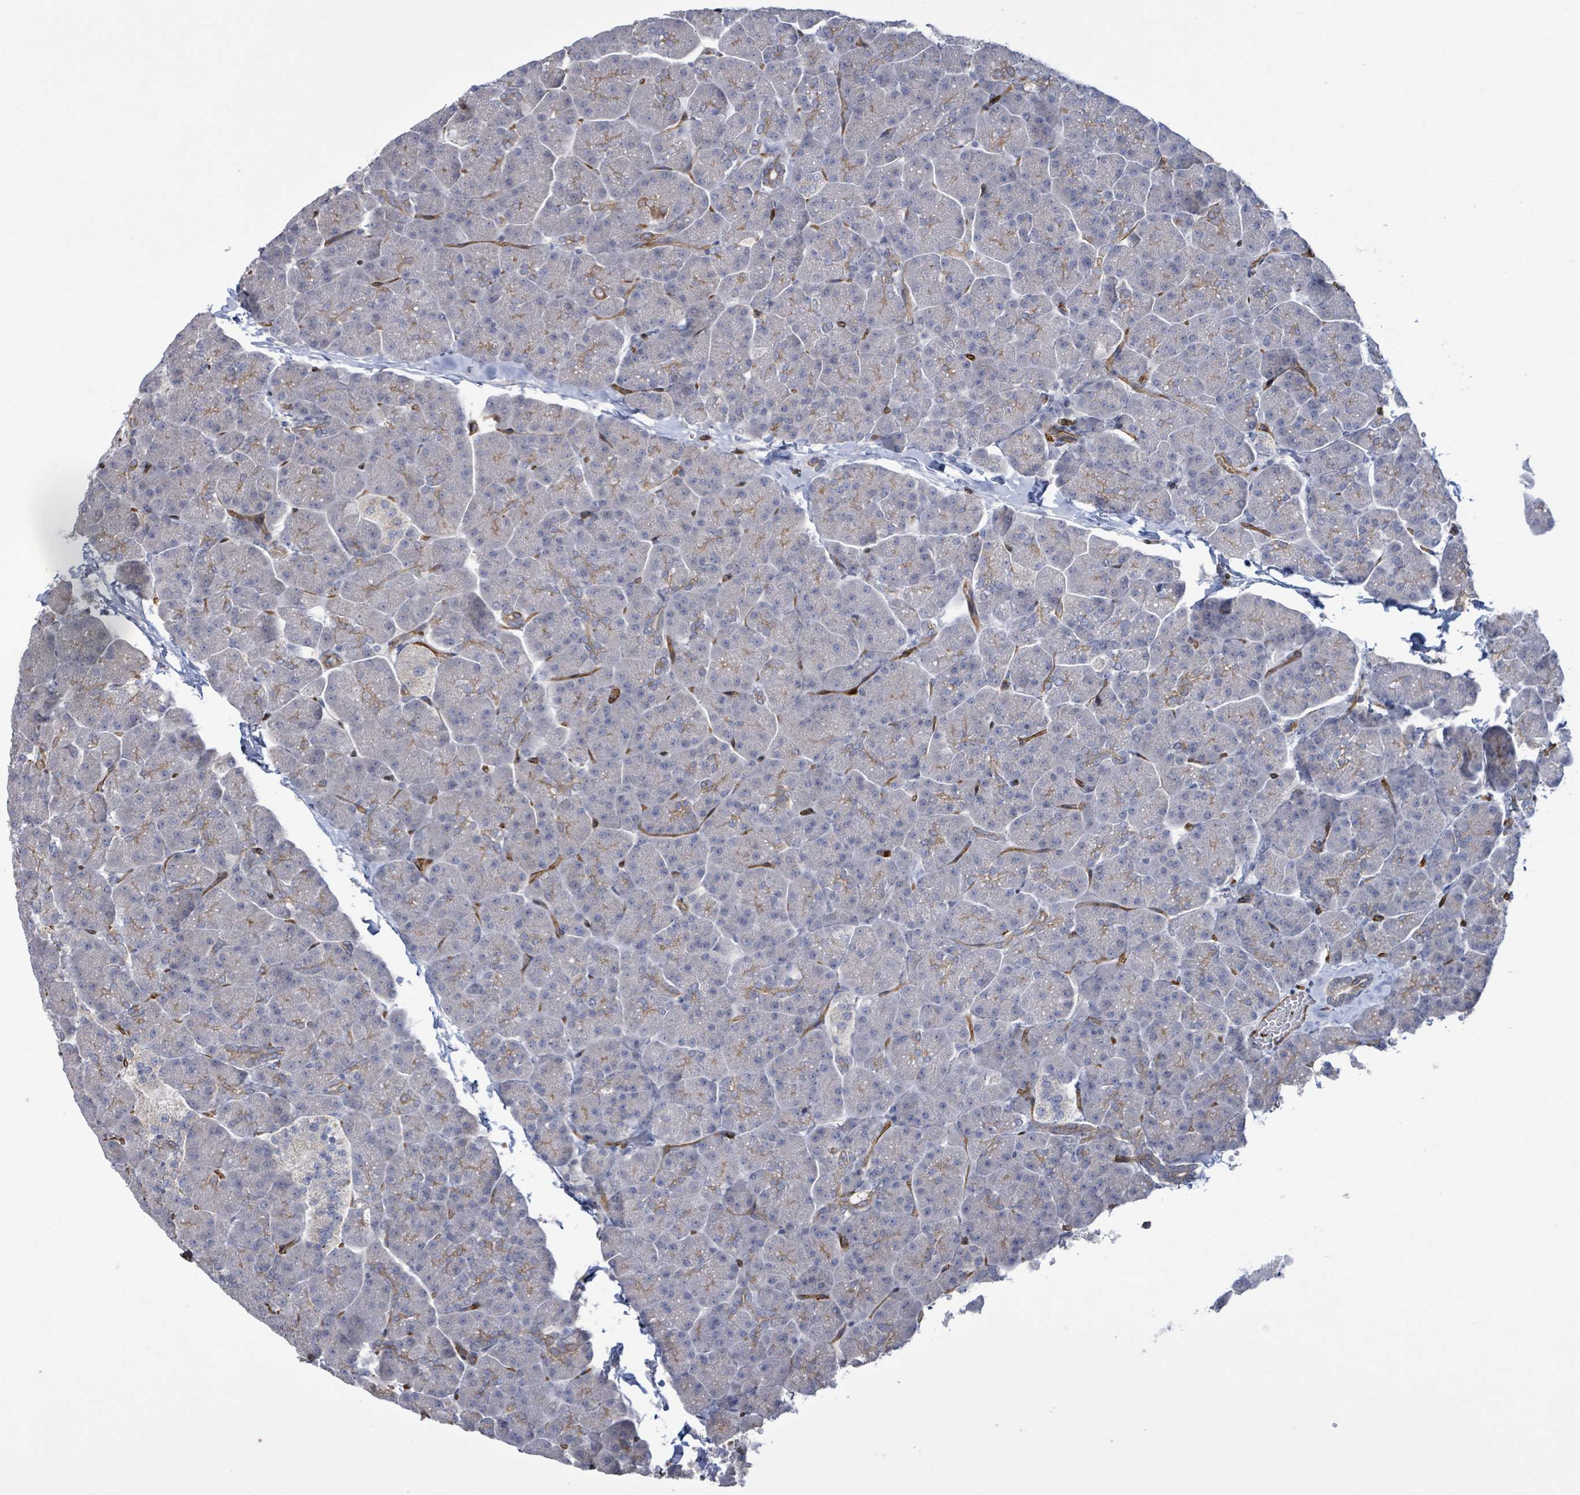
{"staining": {"intensity": "negative", "quantity": "none", "location": "none"}, "tissue": "pancreas", "cell_type": "Exocrine glandular cells", "image_type": "normal", "snomed": [{"axis": "morphology", "description": "Normal tissue, NOS"}, {"axis": "topography", "description": "Pancreas"}, {"axis": "topography", "description": "Peripheral nerve tissue"}], "caption": "Micrograph shows no protein positivity in exocrine glandular cells of benign pancreas.", "gene": "KANK3", "patient": {"sex": "male", "age": 54}}